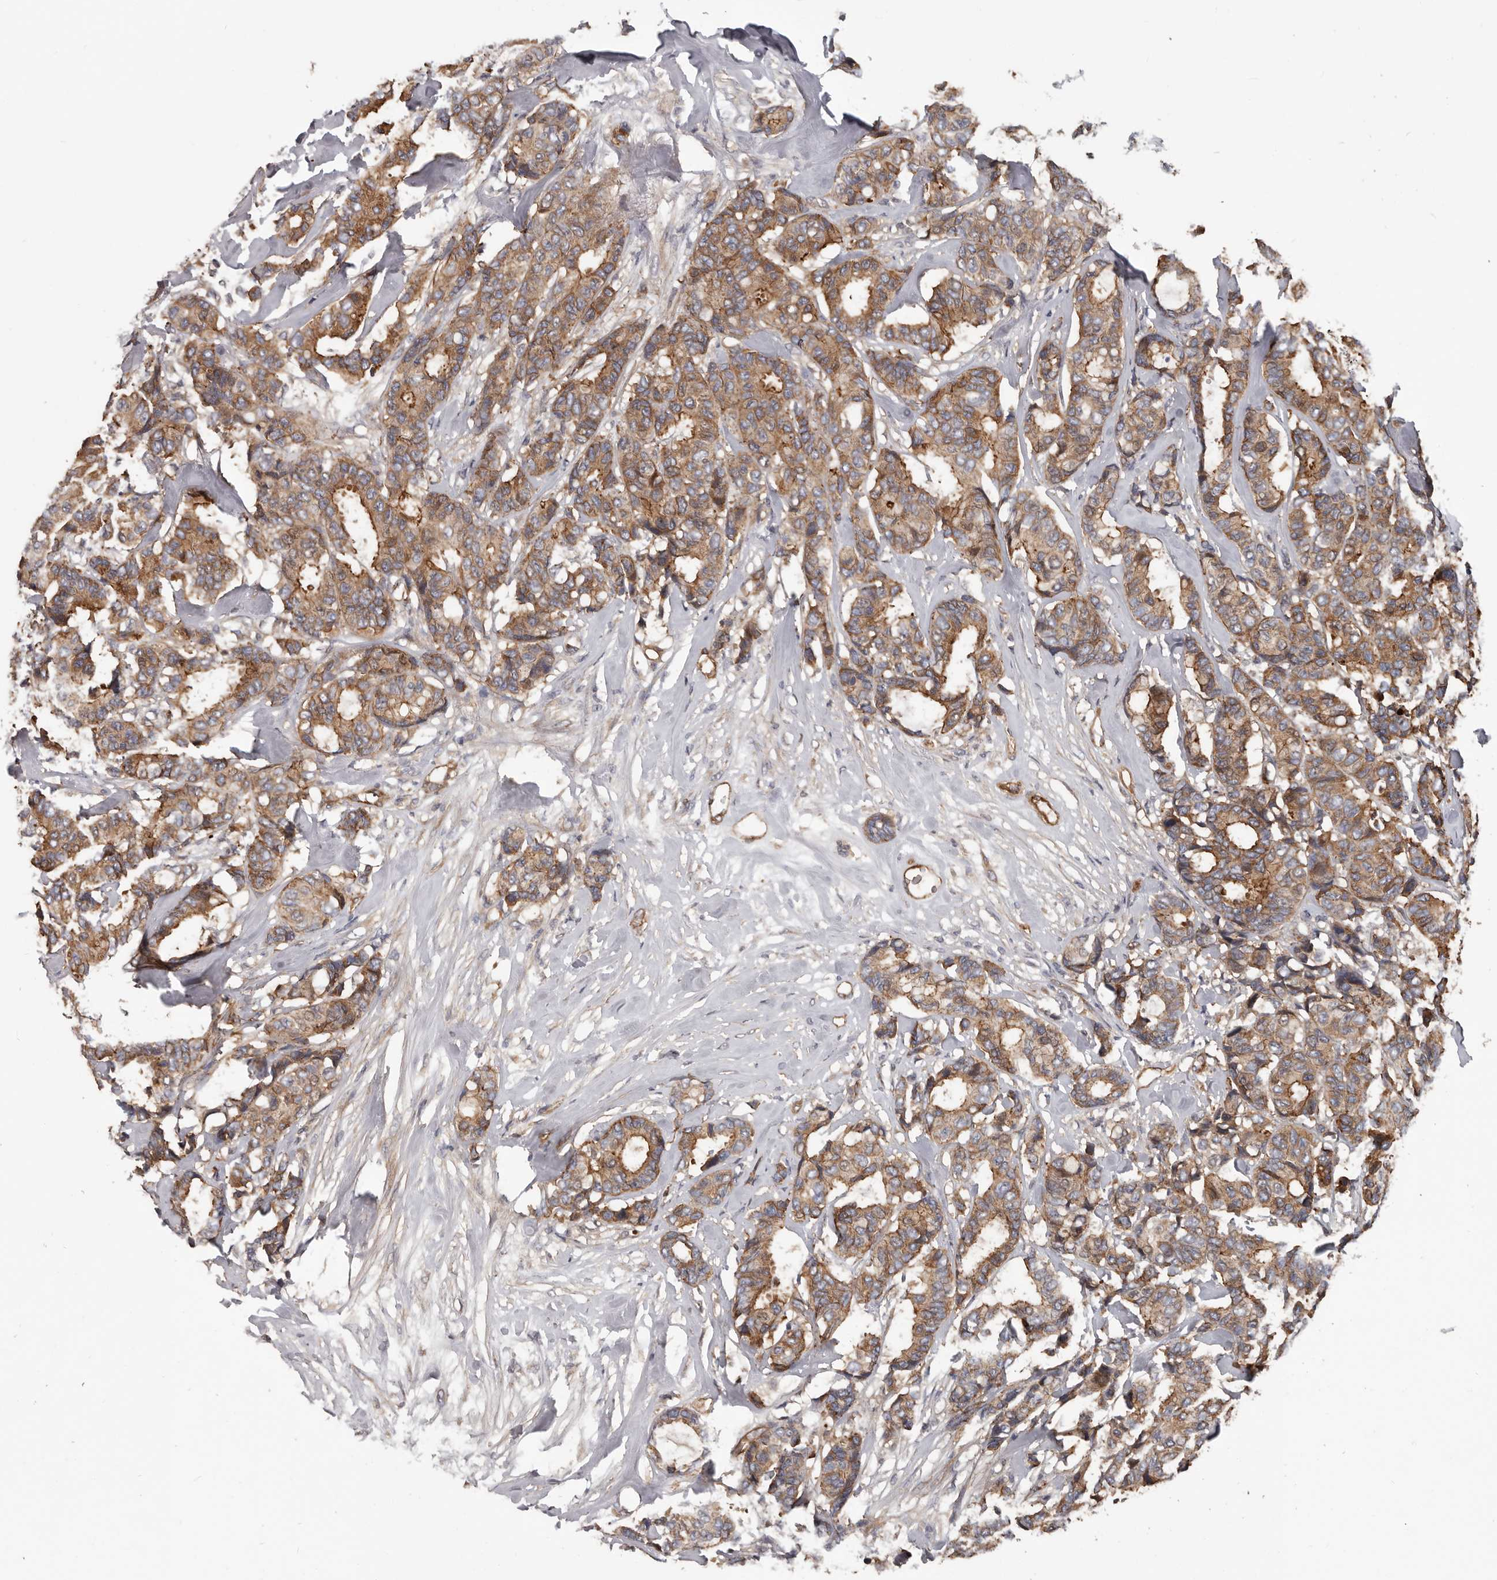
{"staining": {"intensity": "moderate", "quantity": ">75%", "location": "cytoplasmic/membranous"}, "tissue": "breast cancer", "cell_type": "Tumor cells", "image_type": "cancer", "snomed": [{"axis": "morphology", "description": "Duct carcinoma"}, {"axis": "topography", "description": "Breast"}], "caption": "This micrograph demonstrates IHC staining of human intraductal carcinoma (breast), with medium moderate cytoplasmic/membranous staining in approximately >75% of tumor cells.", "gene": "PNRC2", "patient": {"sex": "female", "age": 87}}